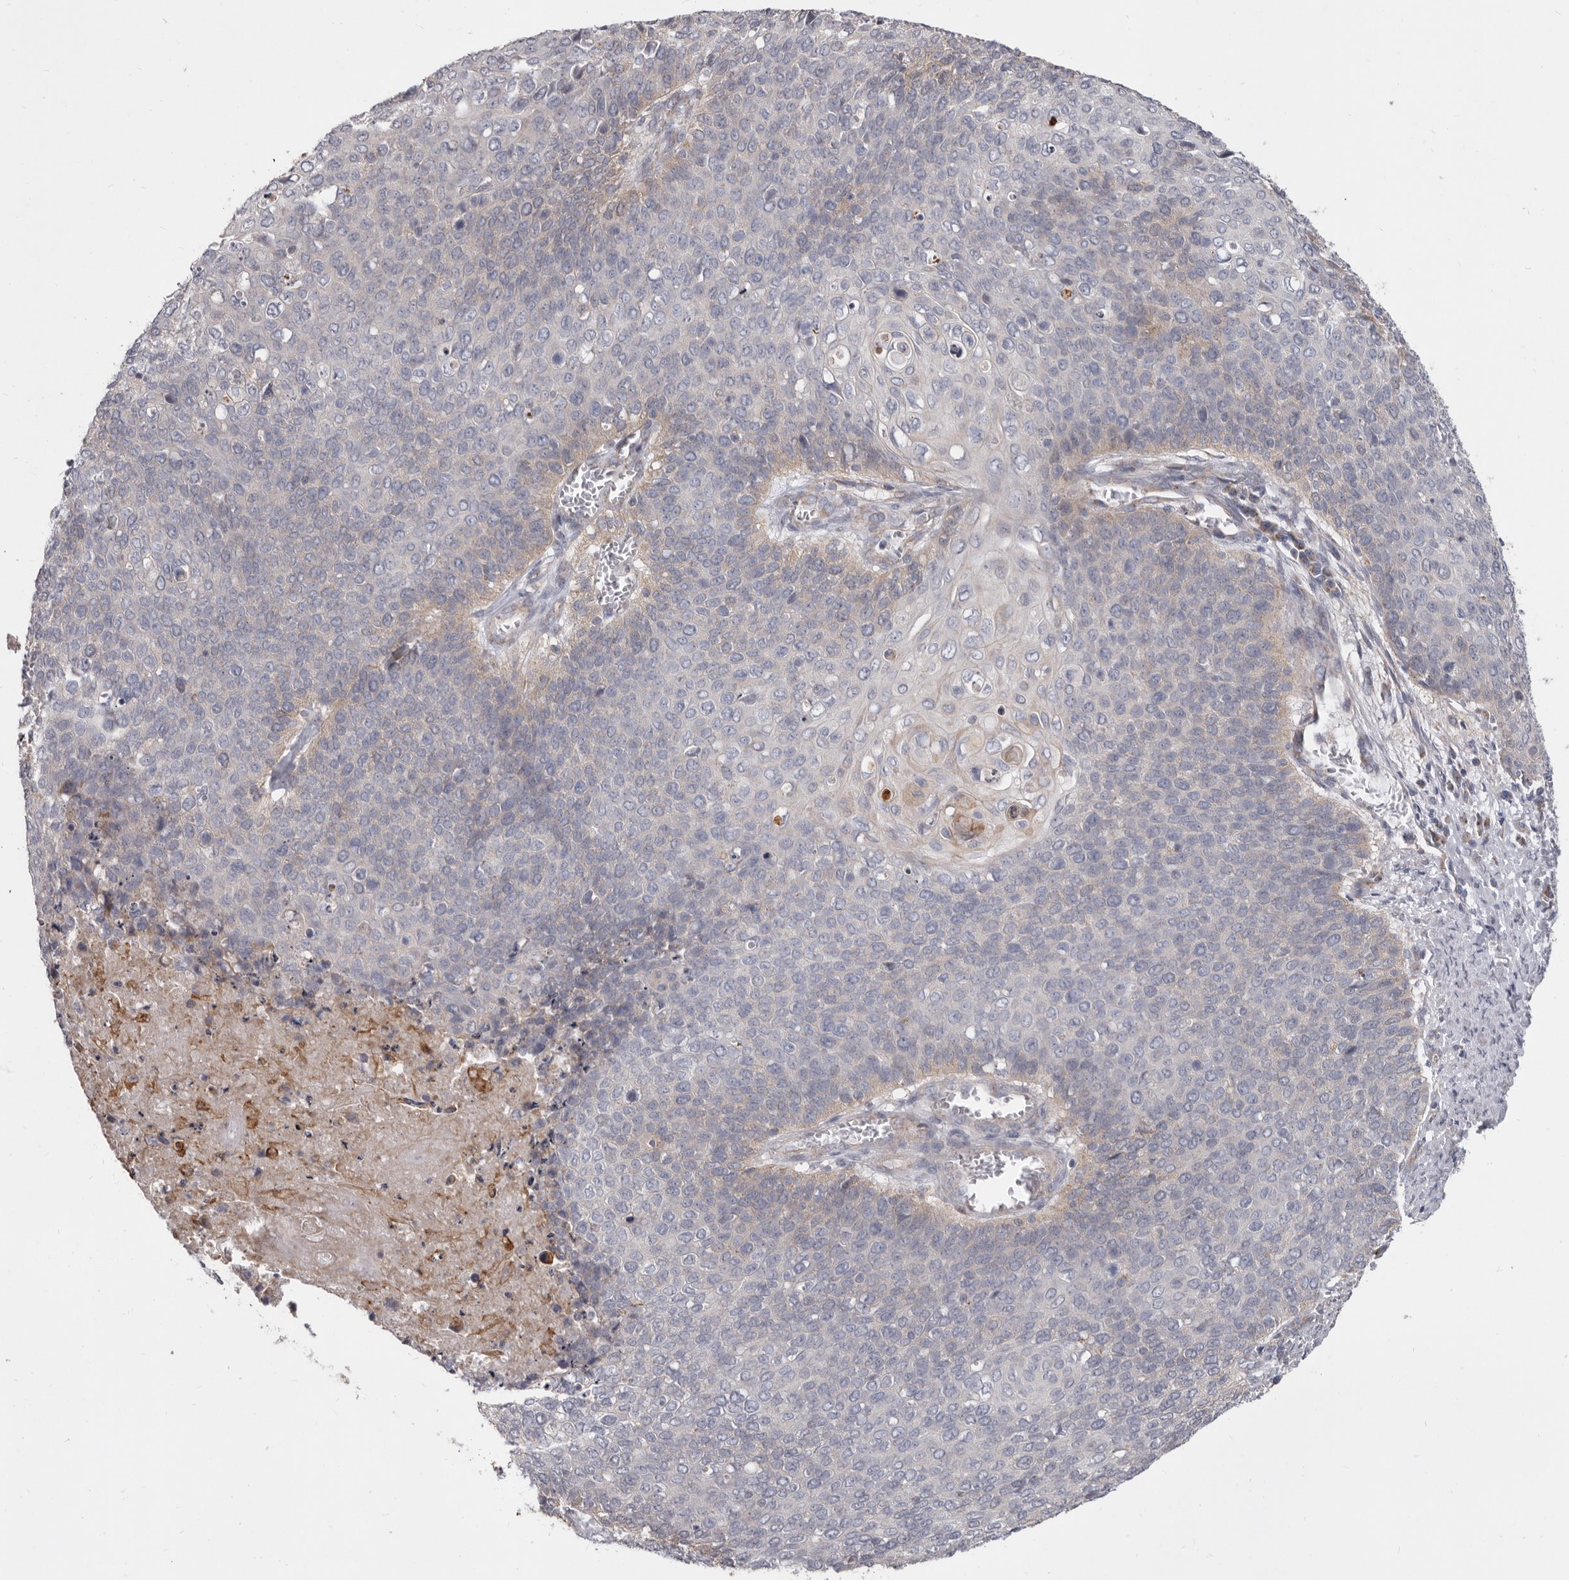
{"staining": {"intensity": "weak", "quantity": "<25%", "location": "cytoplasmic/membranous"}, "tissue": "cervical cancer", "cell_type": "Tumor cells", "image_type": "cancer", "snomed": [{"axis": "morphology", "description": "Squamous cell carcinoma, NOS"}, {"axis": "topography", "description": "Cervix"}], "caption": "IHC micrograph of neoplastic tissue: cervical cancer stained with DAB (3,3'-diaminobenzidine) demonstrates no significant protein expression in tumor cells.", "gene": "FMO2", "patient": {"sex": "female", "age": 39}}